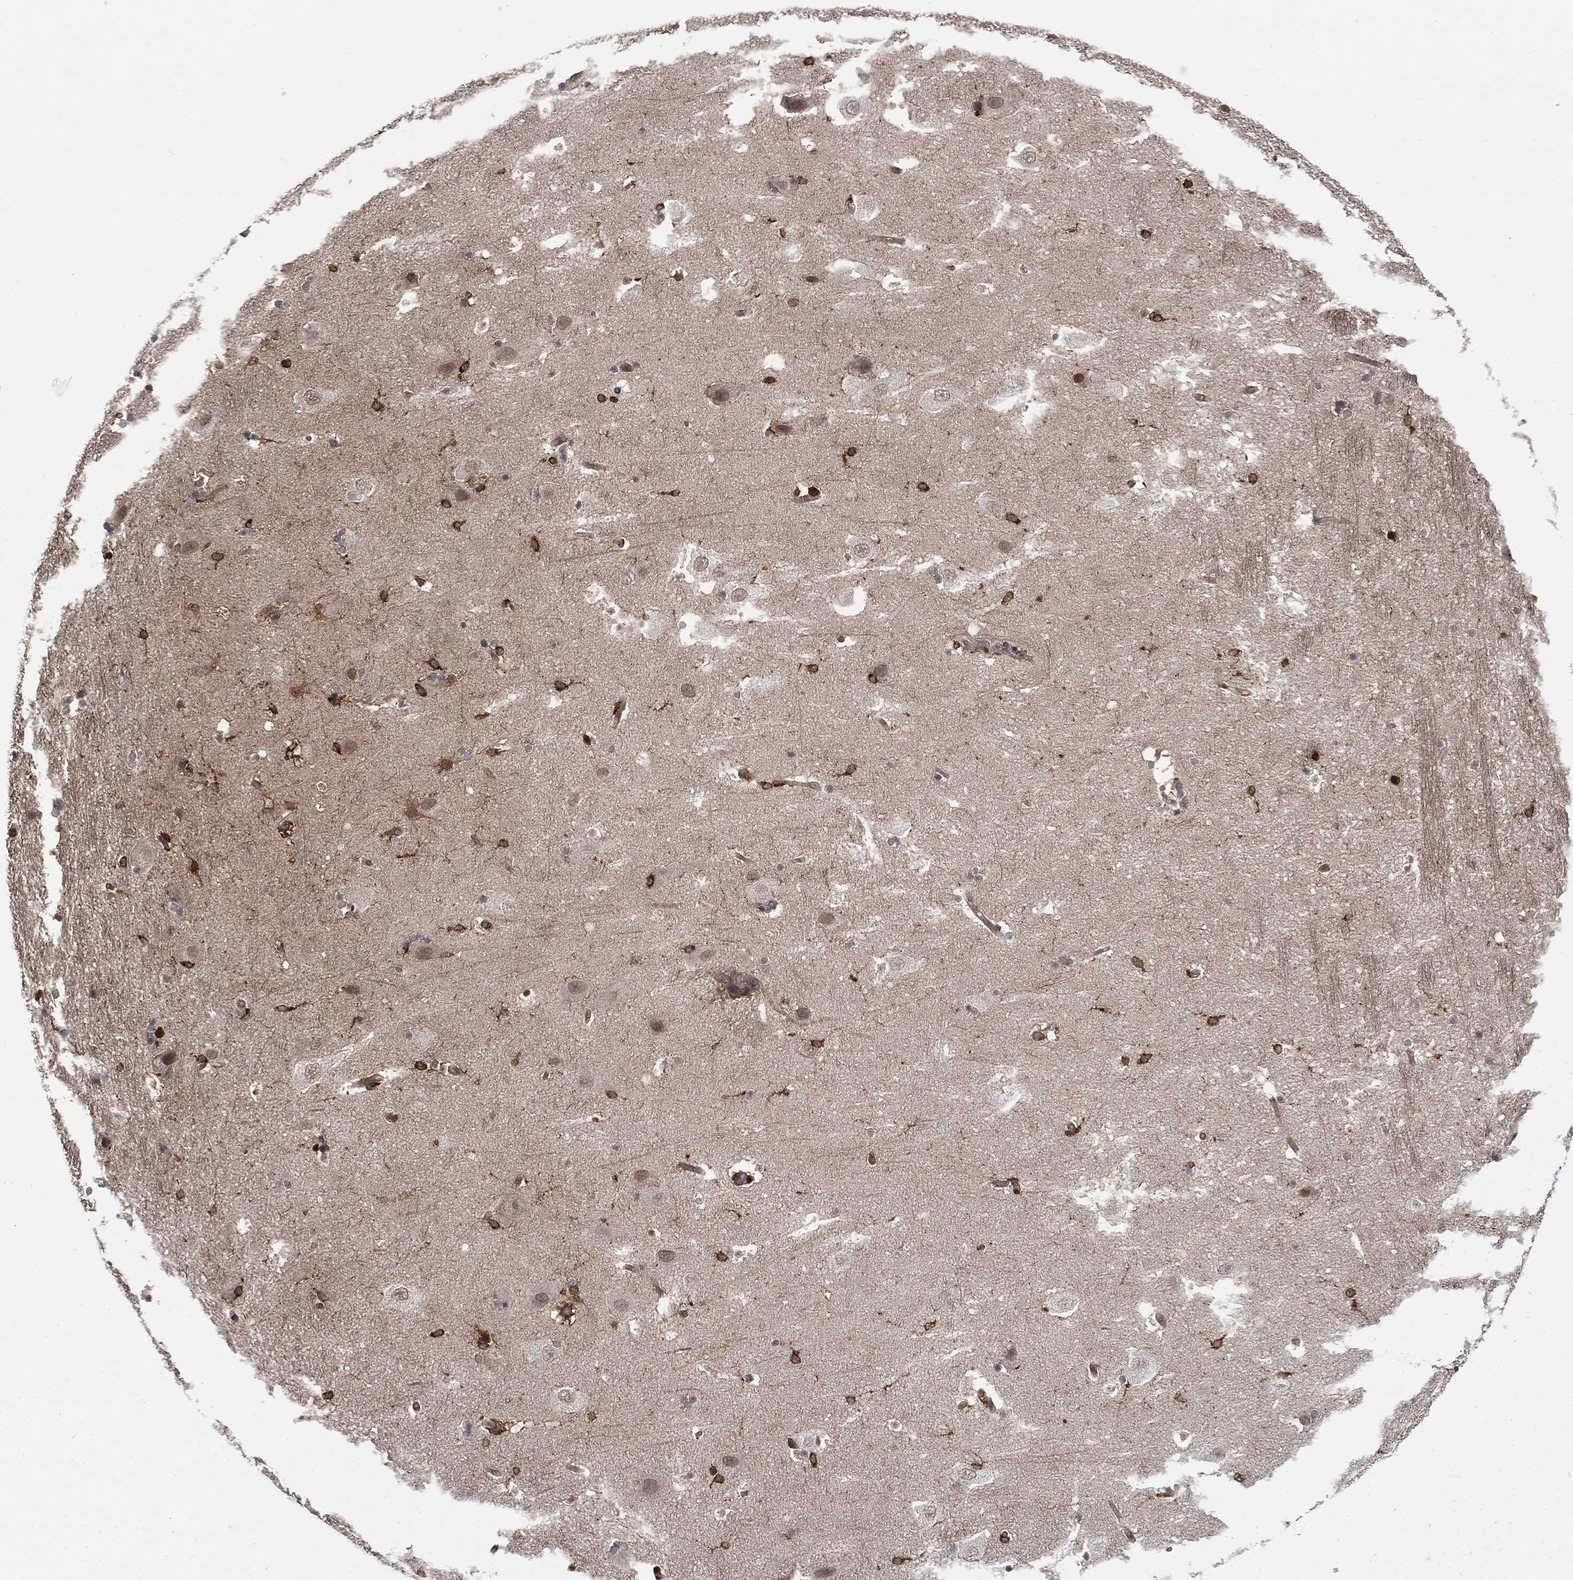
{"staining": {"intensity": "moderate", "quantity": "<25%", "location": "cytoplasmic/membranous"}, "tissue": "hippocampus", "cell_type": "Glial cells", "image_type": "normal", "snomed": [{"axis": "morphology", "description": "Normal tissue, NOS"}, {"axis": "topography", "description": "Hippocampus"}], "caption": "Approximately <25% of glial cells in normal human hippocampus exhibit moderate cytoplasmic/membranous protein staining as visualized by brown immunohistochemical staining.", "gene": "SNX5", "patient": {"sex": "male", "age": 51}}